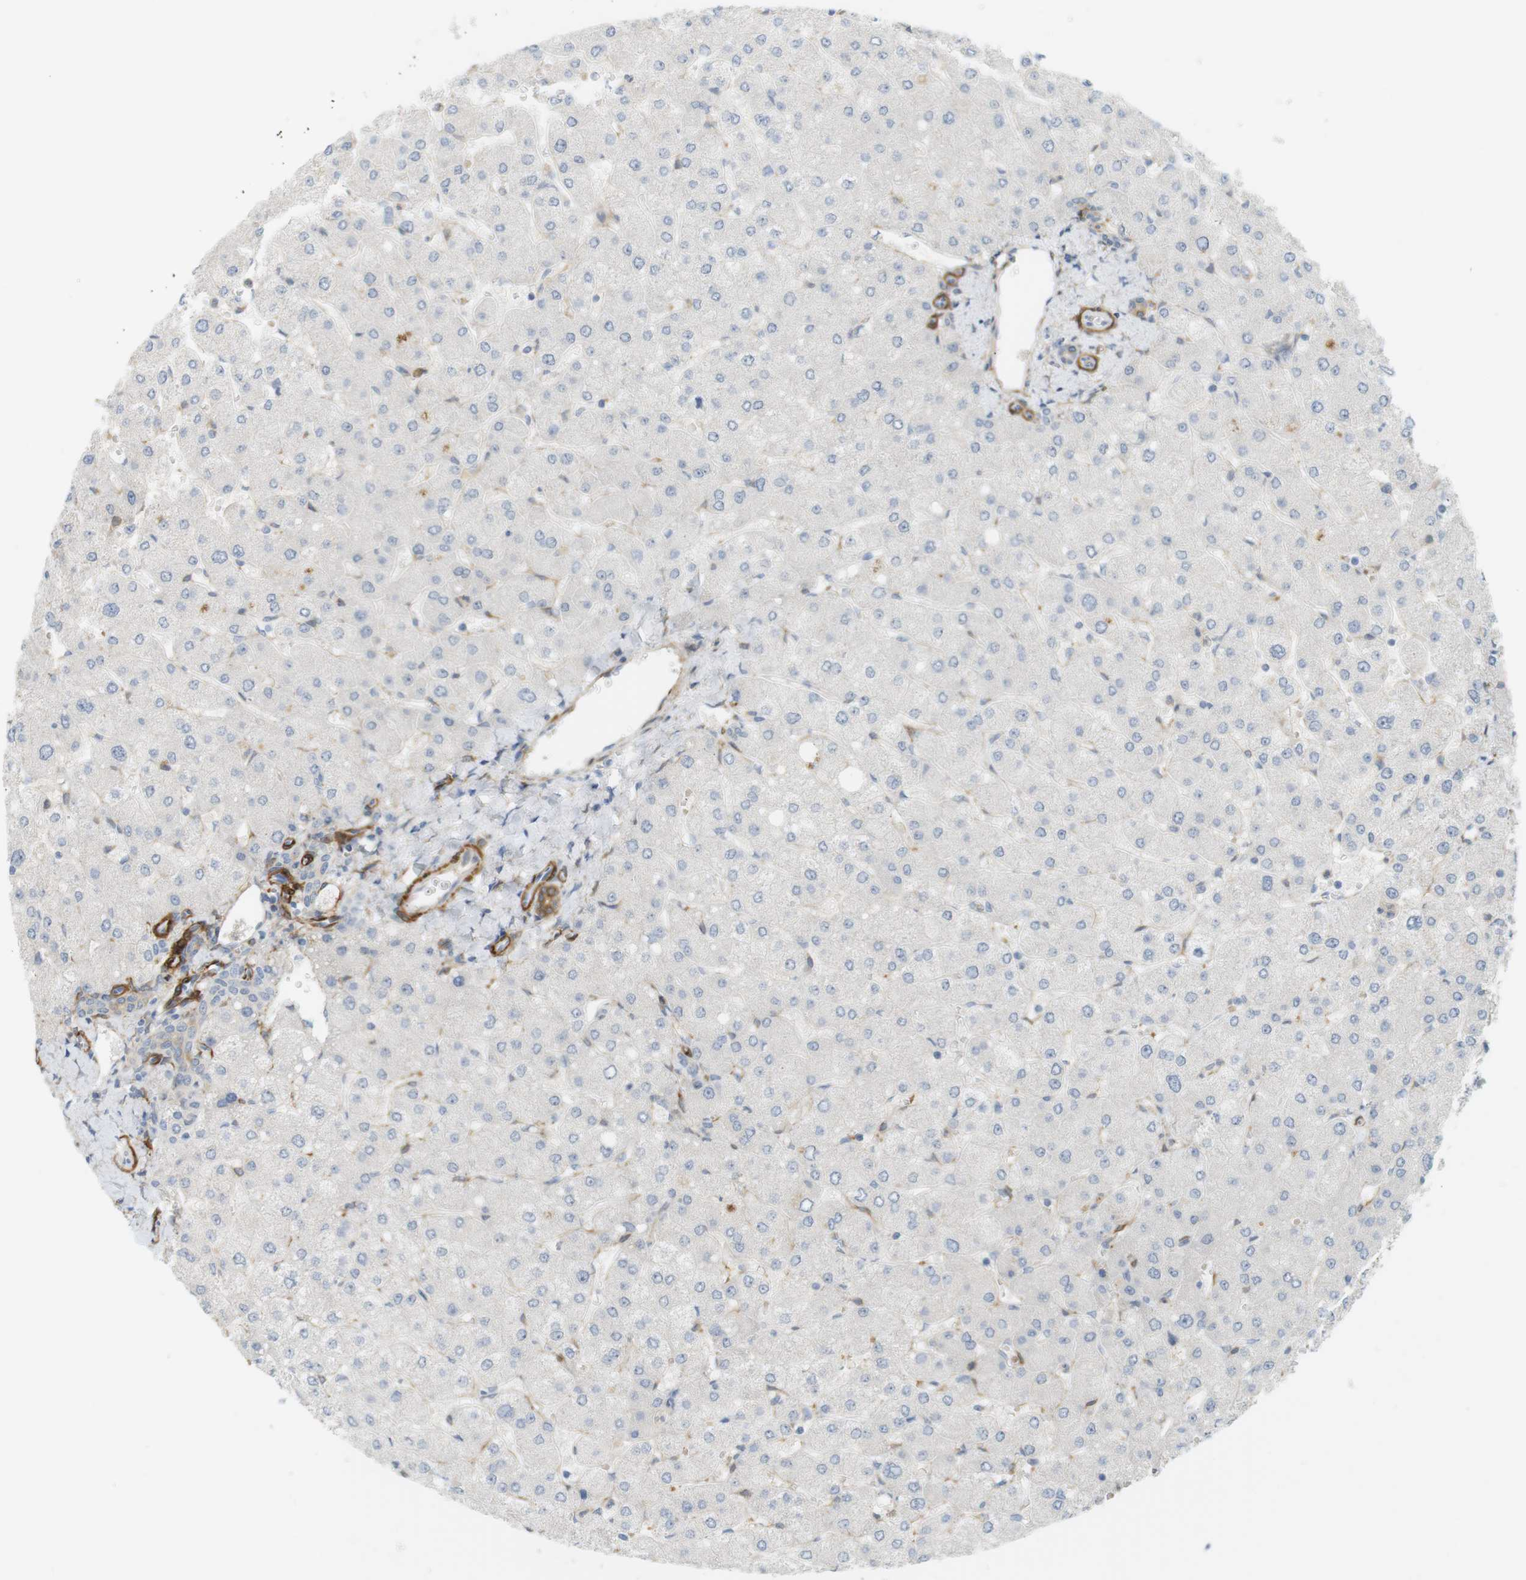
{"staining": {"intensity": "moderate", "quantity": ">75%", "location": "cytoplasmic/membranous"}, "tissue": "liver", "cell_type": "Cholangiocytes", "image_type": "normal", "snomed": [{"axis": "morphology", "description": "Normal tissue, NOS"}, {"axis": "topography", "description": "Liver"}], "caption": "Moderate cytoplasmic/membranous positivity for a protein is present in approximately >75% of cholangiocytes of benign liver using immunohistochemistry (IHC).", "gene": "PDE3A", "patient": {"sex": "male", "age": 55}}